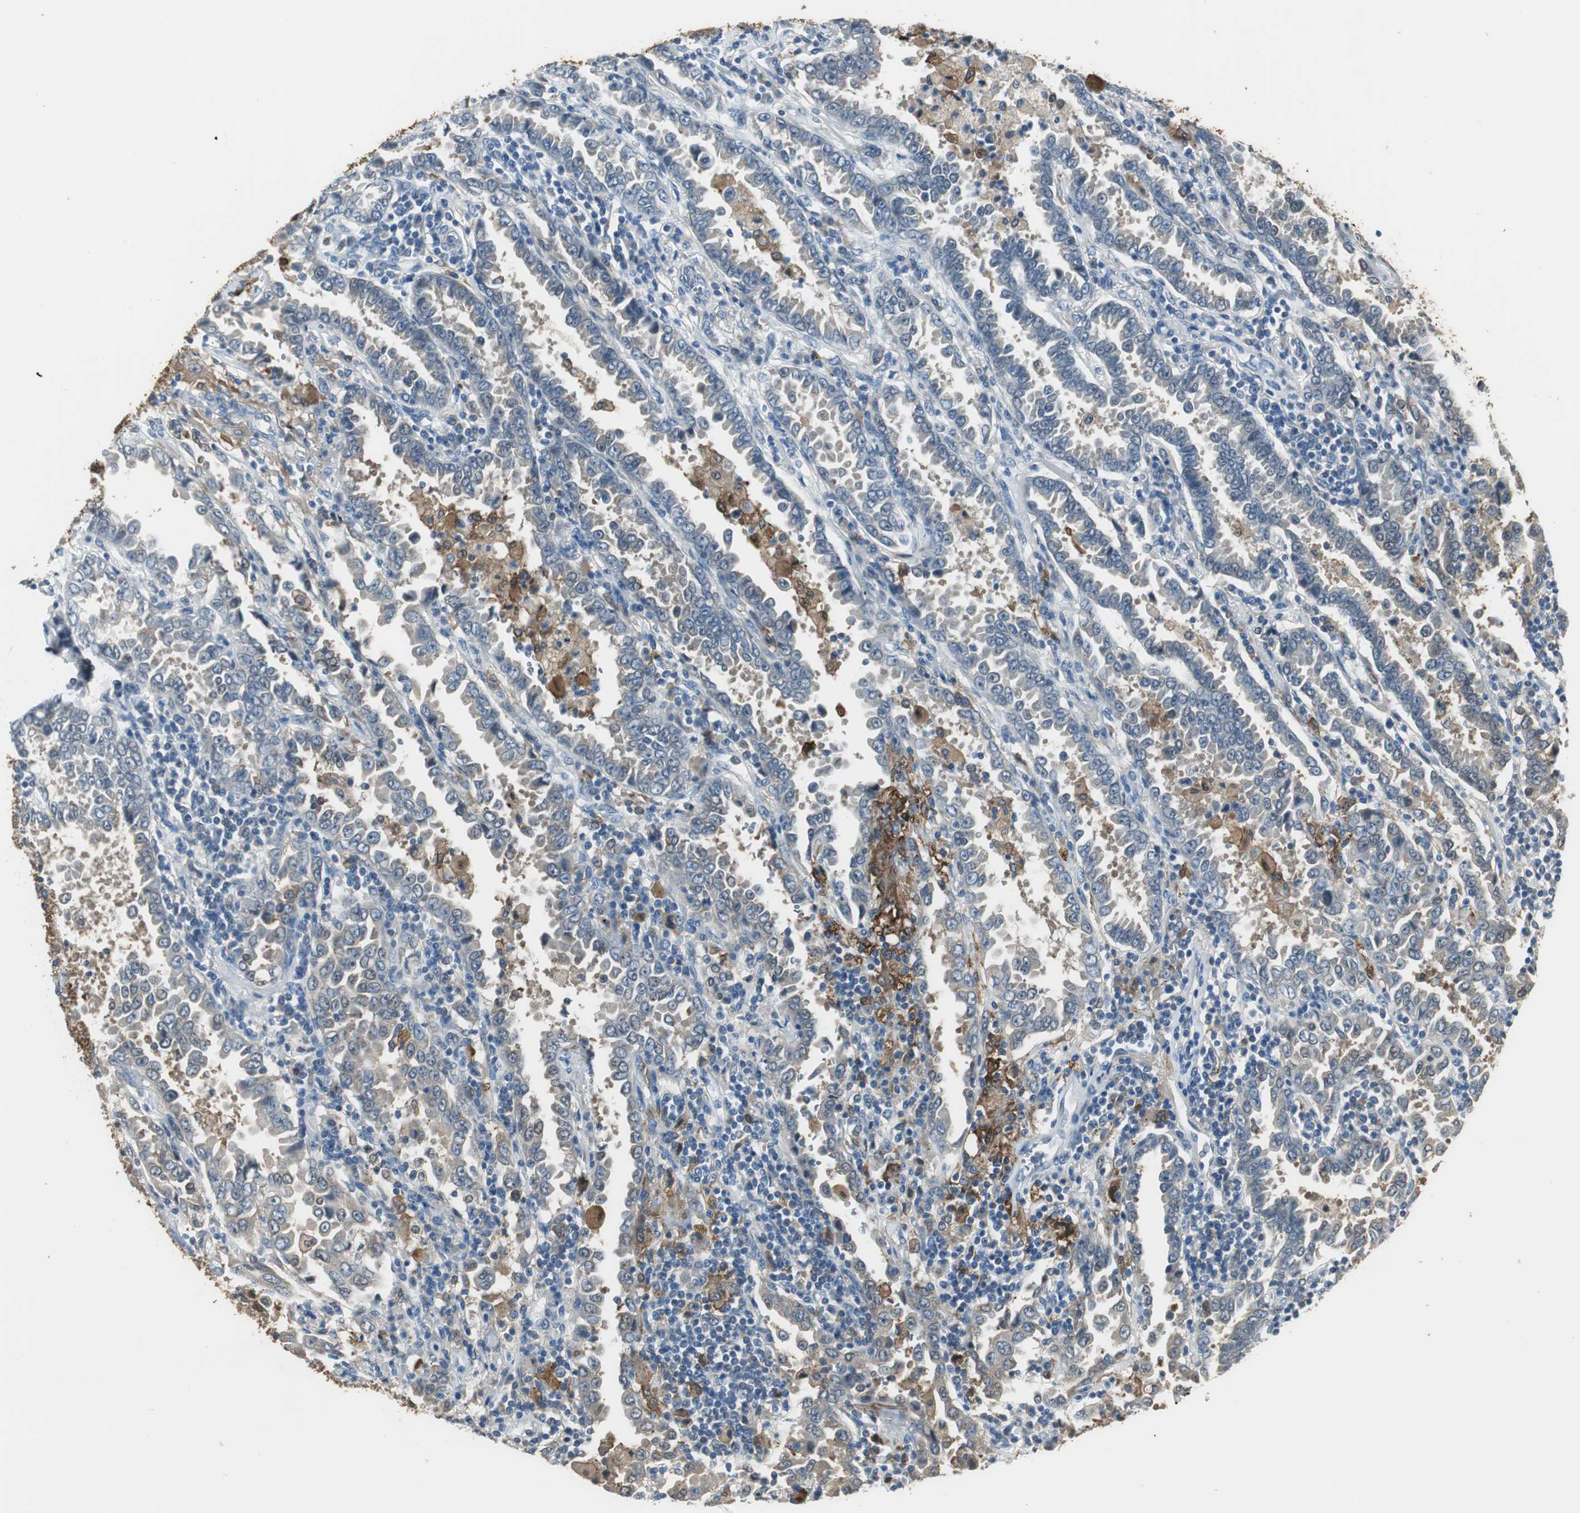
{"staining": {"intensity": "weak", "quantity": "<25%", "location": "cytoplasmic/membranous"}, "tissue": "lung cancer", "cell_type": "Tumor cells", "image_type": "cancer", "snomed": [{"axis": "morphology", "description": "Normal tissue, NOS"}, {"axis": "morphology", "description": "Inflammation, NOS"}, {"axis": "morphology", "description": "Adenocarcinoma, NOS"}, {"axis": "topography", "description": "Lung"}], "caption": "Immunohistochemistry (IHC) image of human lung cancer (adenocarcinoma) stained for a protein (brown), which reveals no staining in tumor cells.", "gene": "MSTO1", "patient": {"sex": "female", "age": 64}}